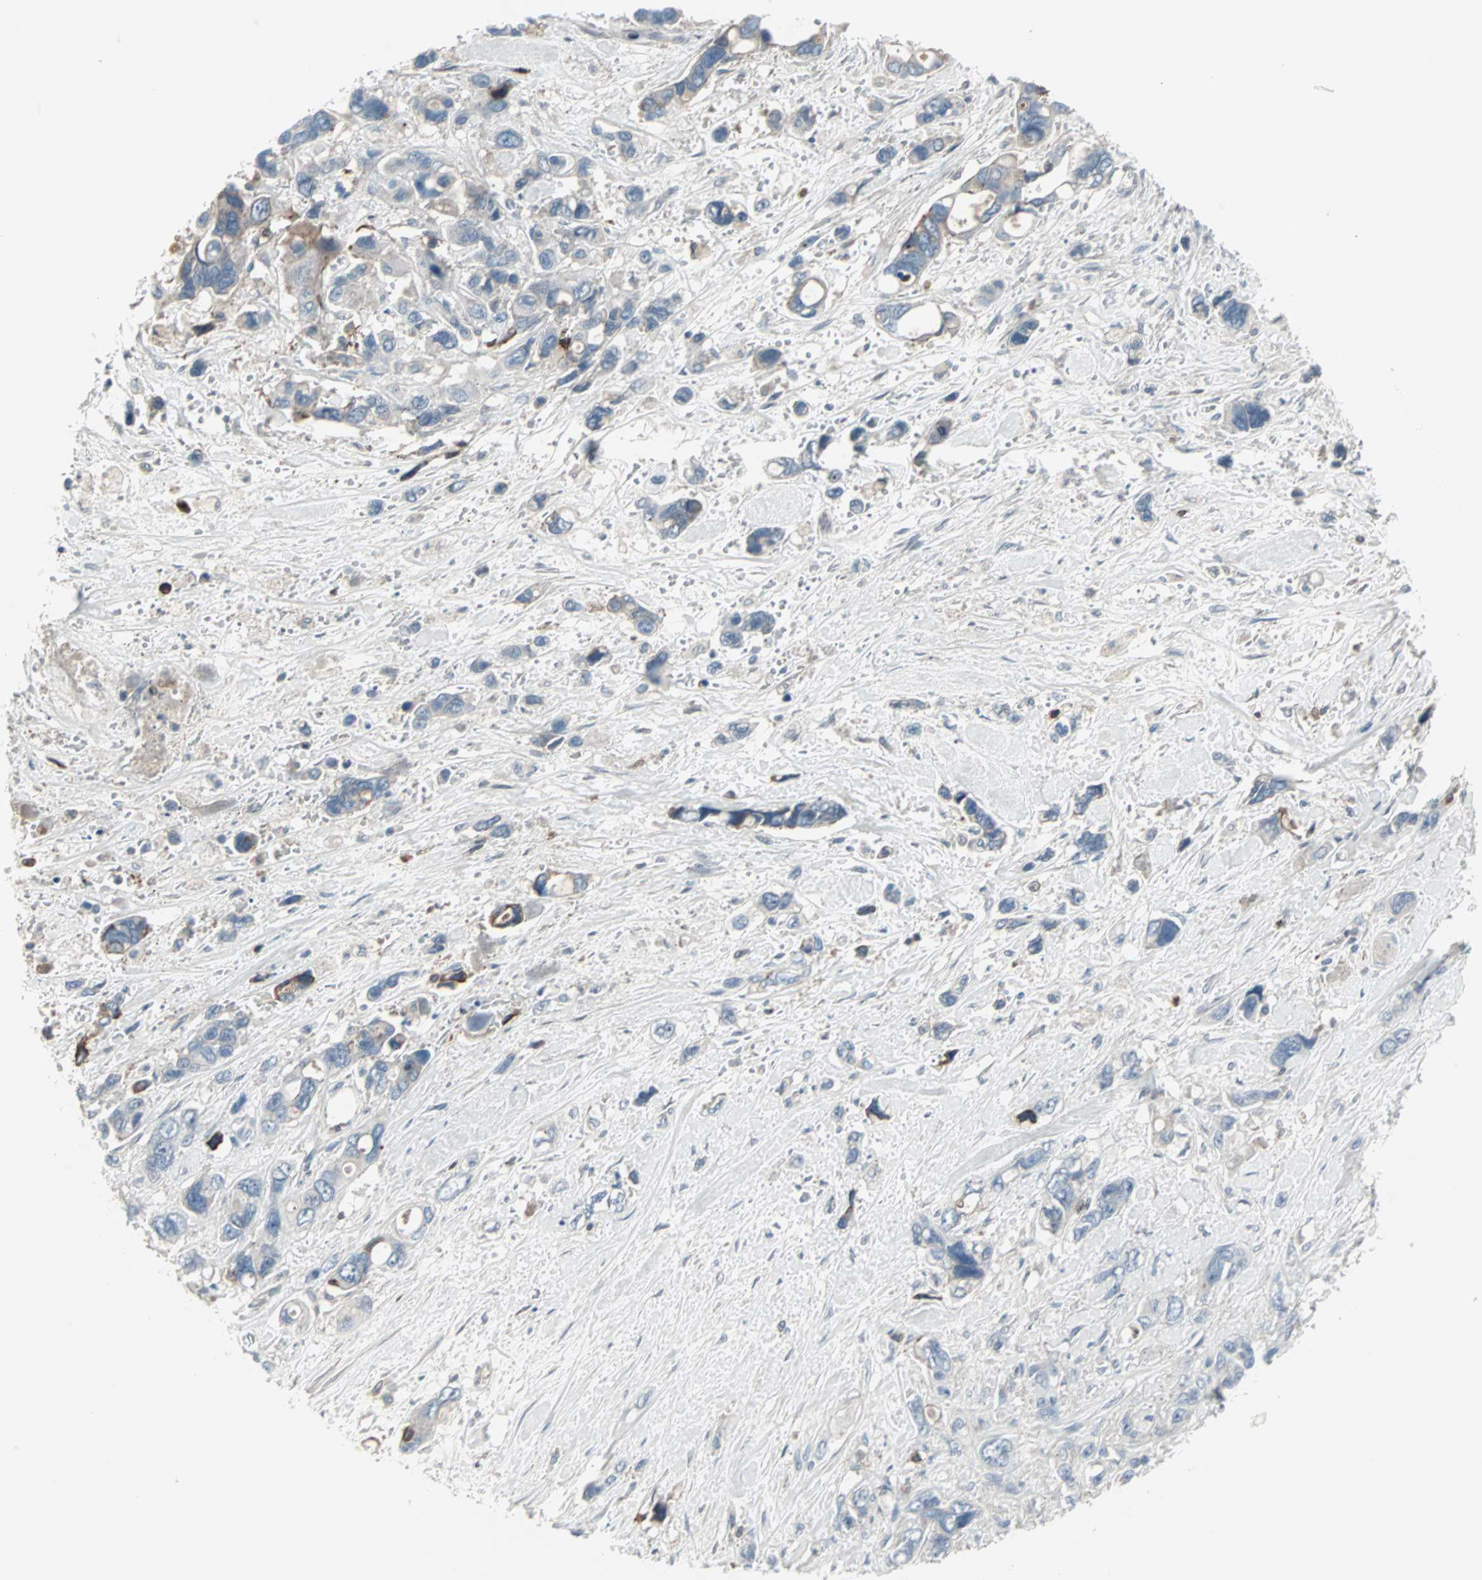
{"staining": {"intensity": "weak", "quantity": "<25%", "location": "cytoplasmic/membranous"}, "tissue": "pancreatic cancer", "cell_type": "Tumor cells", "image_type": "cancer", "snomed": [{"axis": "morphology", "description": "Adenocarcinoma, NOS"}, {"axis": "topography", "description": "Pancreas"}], "caption": "Pancreatic adenocarcinoma was stained to show a protein in brown. There is no significant expression in tumor cells. (DAB immunohistochemistry visualized using brightfield microscopy, high magnification).", "gene": "ZSCAN32", "patient": {"sex": "male", "age": 46}}